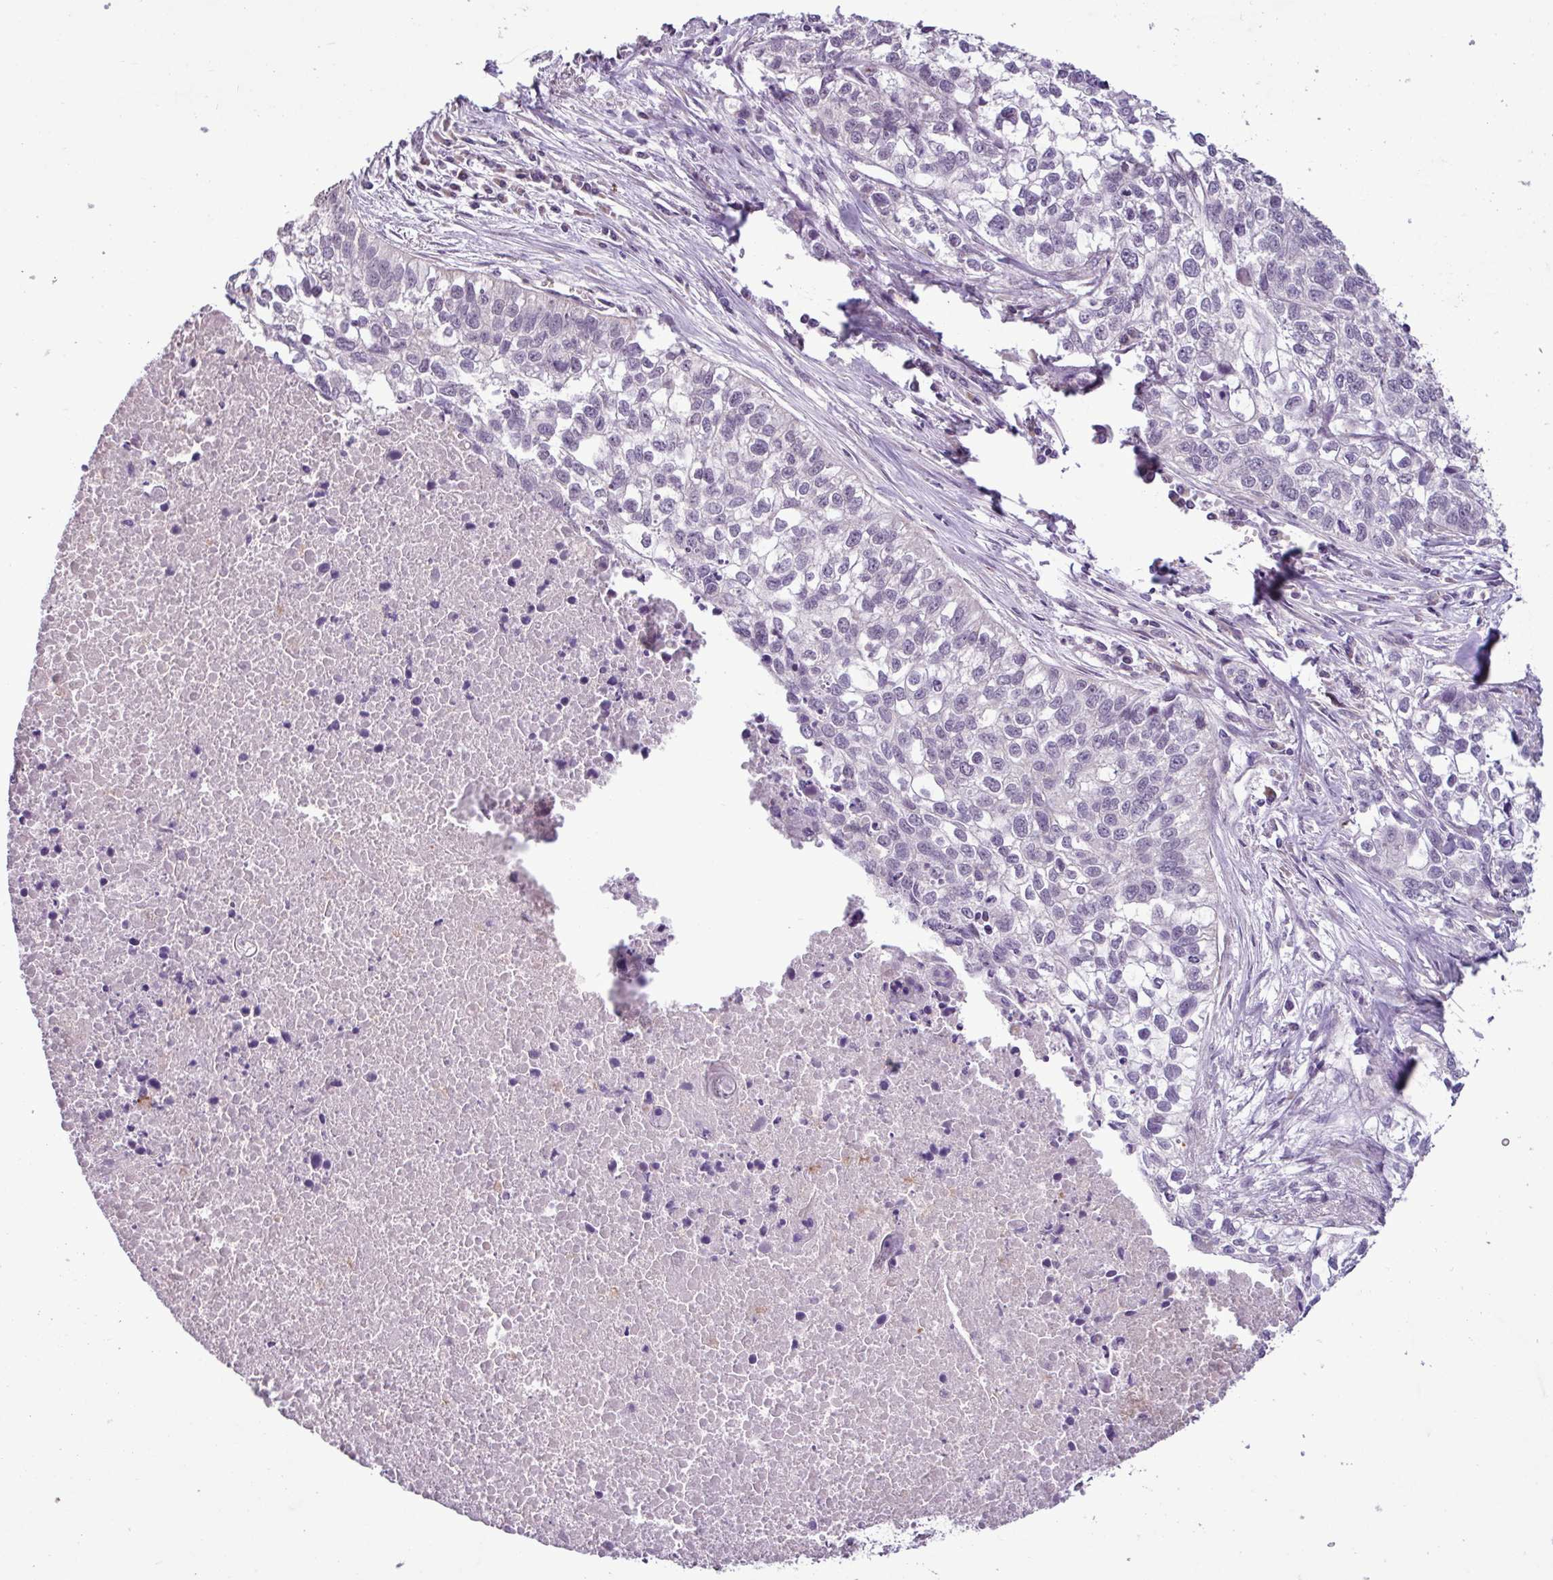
{"staining": {"intensity": "negative", "quantity": "none", "location": "none"}, "tissue": "lung cancer", "cell_type": "Tumor cells", "image_type": "cancer", "snomed": [{"axis": "morphology", "description": "Squamous cell carcinoma, NOS"}, {"axis": "topography", "description": "Lung"}], "caption": "Lung cancer stained for a protein using IHC reveals no positivity tumor cells.", "gene": "C9orf24", "patient": {"sex": "male", "age": 74}}